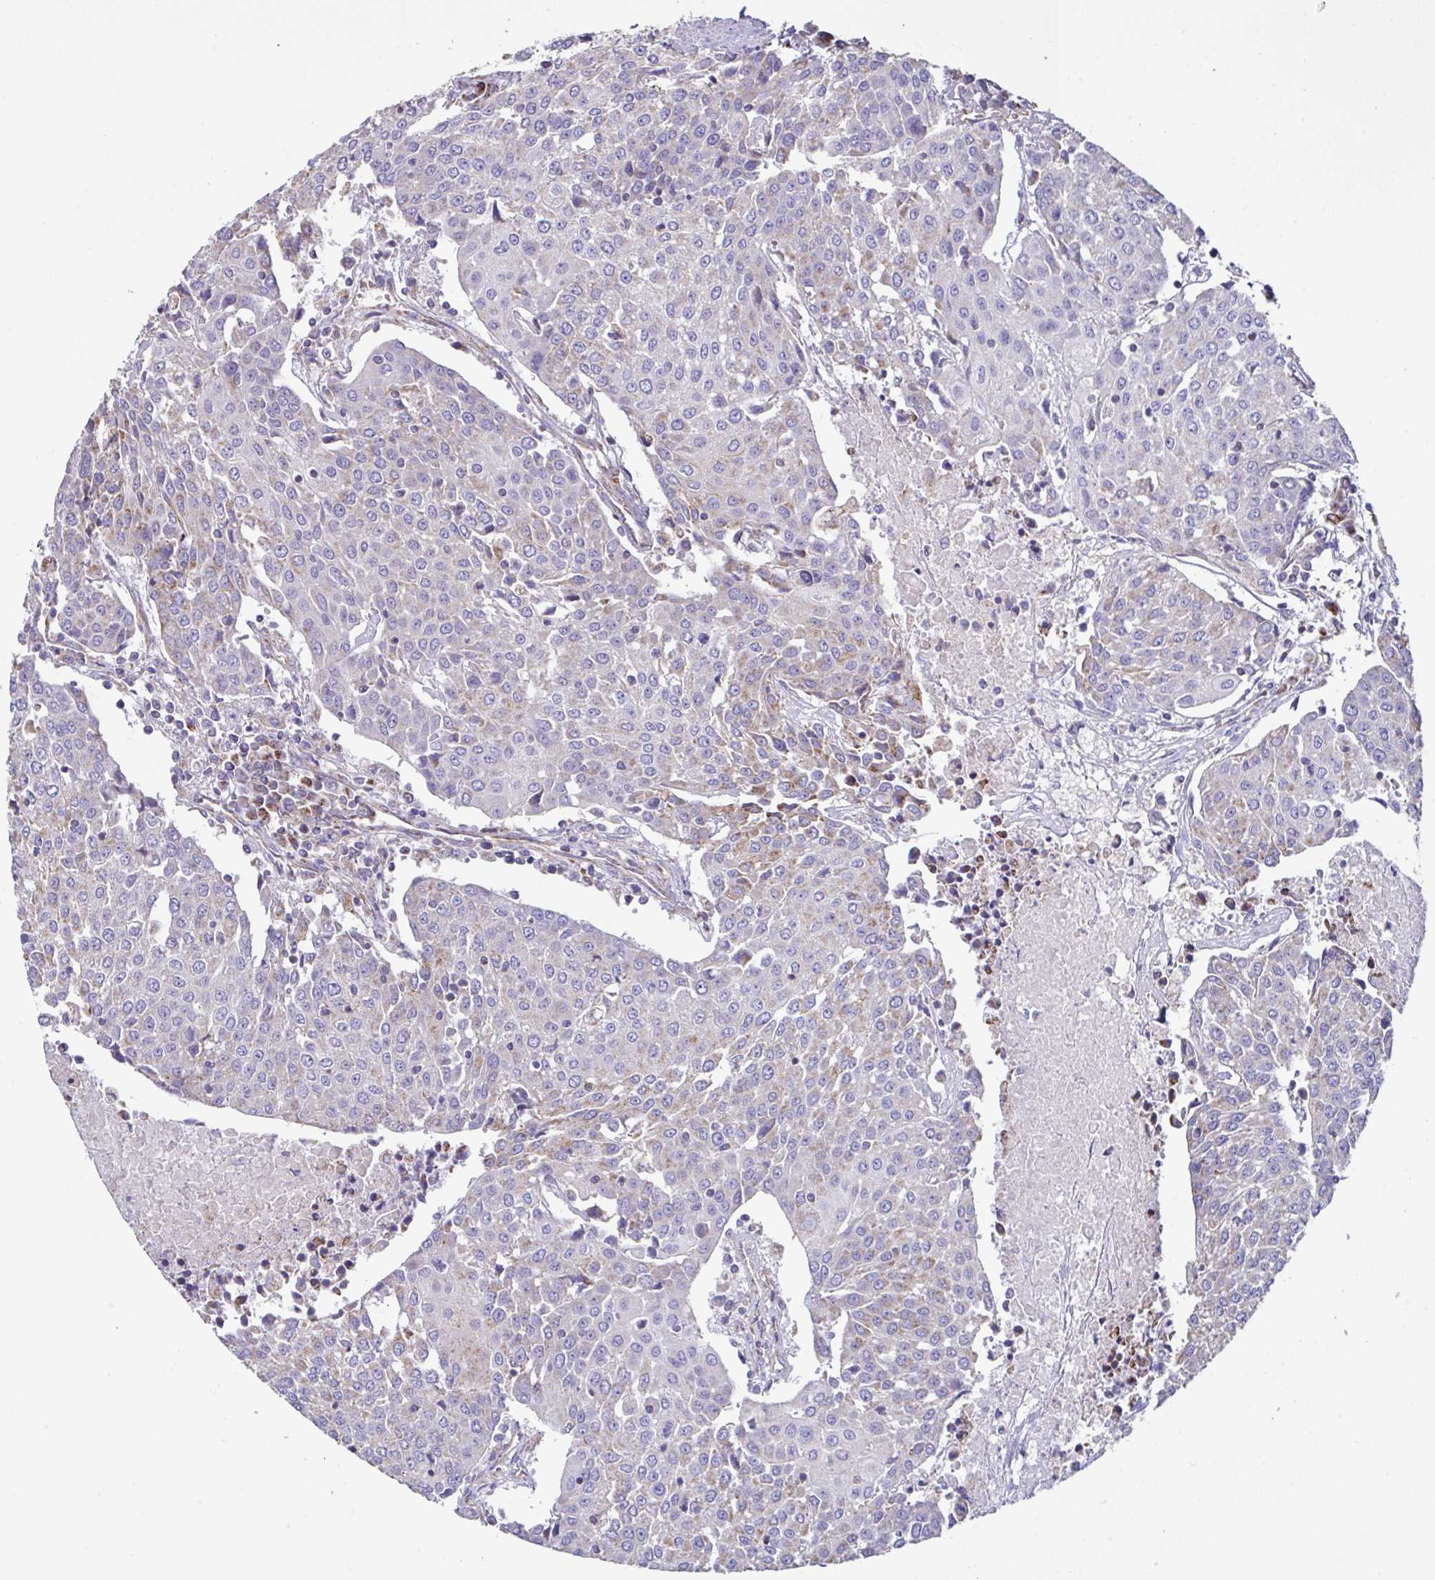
{"staining": {"intensity": "weak", "quantity": "<25%", "location": "cytoplasmic/membranous"}, "tissue": "urothelial cancer", "cell_type": "Tumor cells", "image_type": "cancer", "snomed": [{"axis": "morphology", "description": "Urothelial carcinoma, High grade"}, {"axis": "topography", "description": "Urinary bladder"}], "caption": "Immunohistochemical staining of high-grade urothelial carcinoma shows no significant expression in tumor cells. (Immunohistochemistry, brightfield microscopy, high magnification).", "gene": "DOK7", "patient": {"sex": "female", "age": 85}}